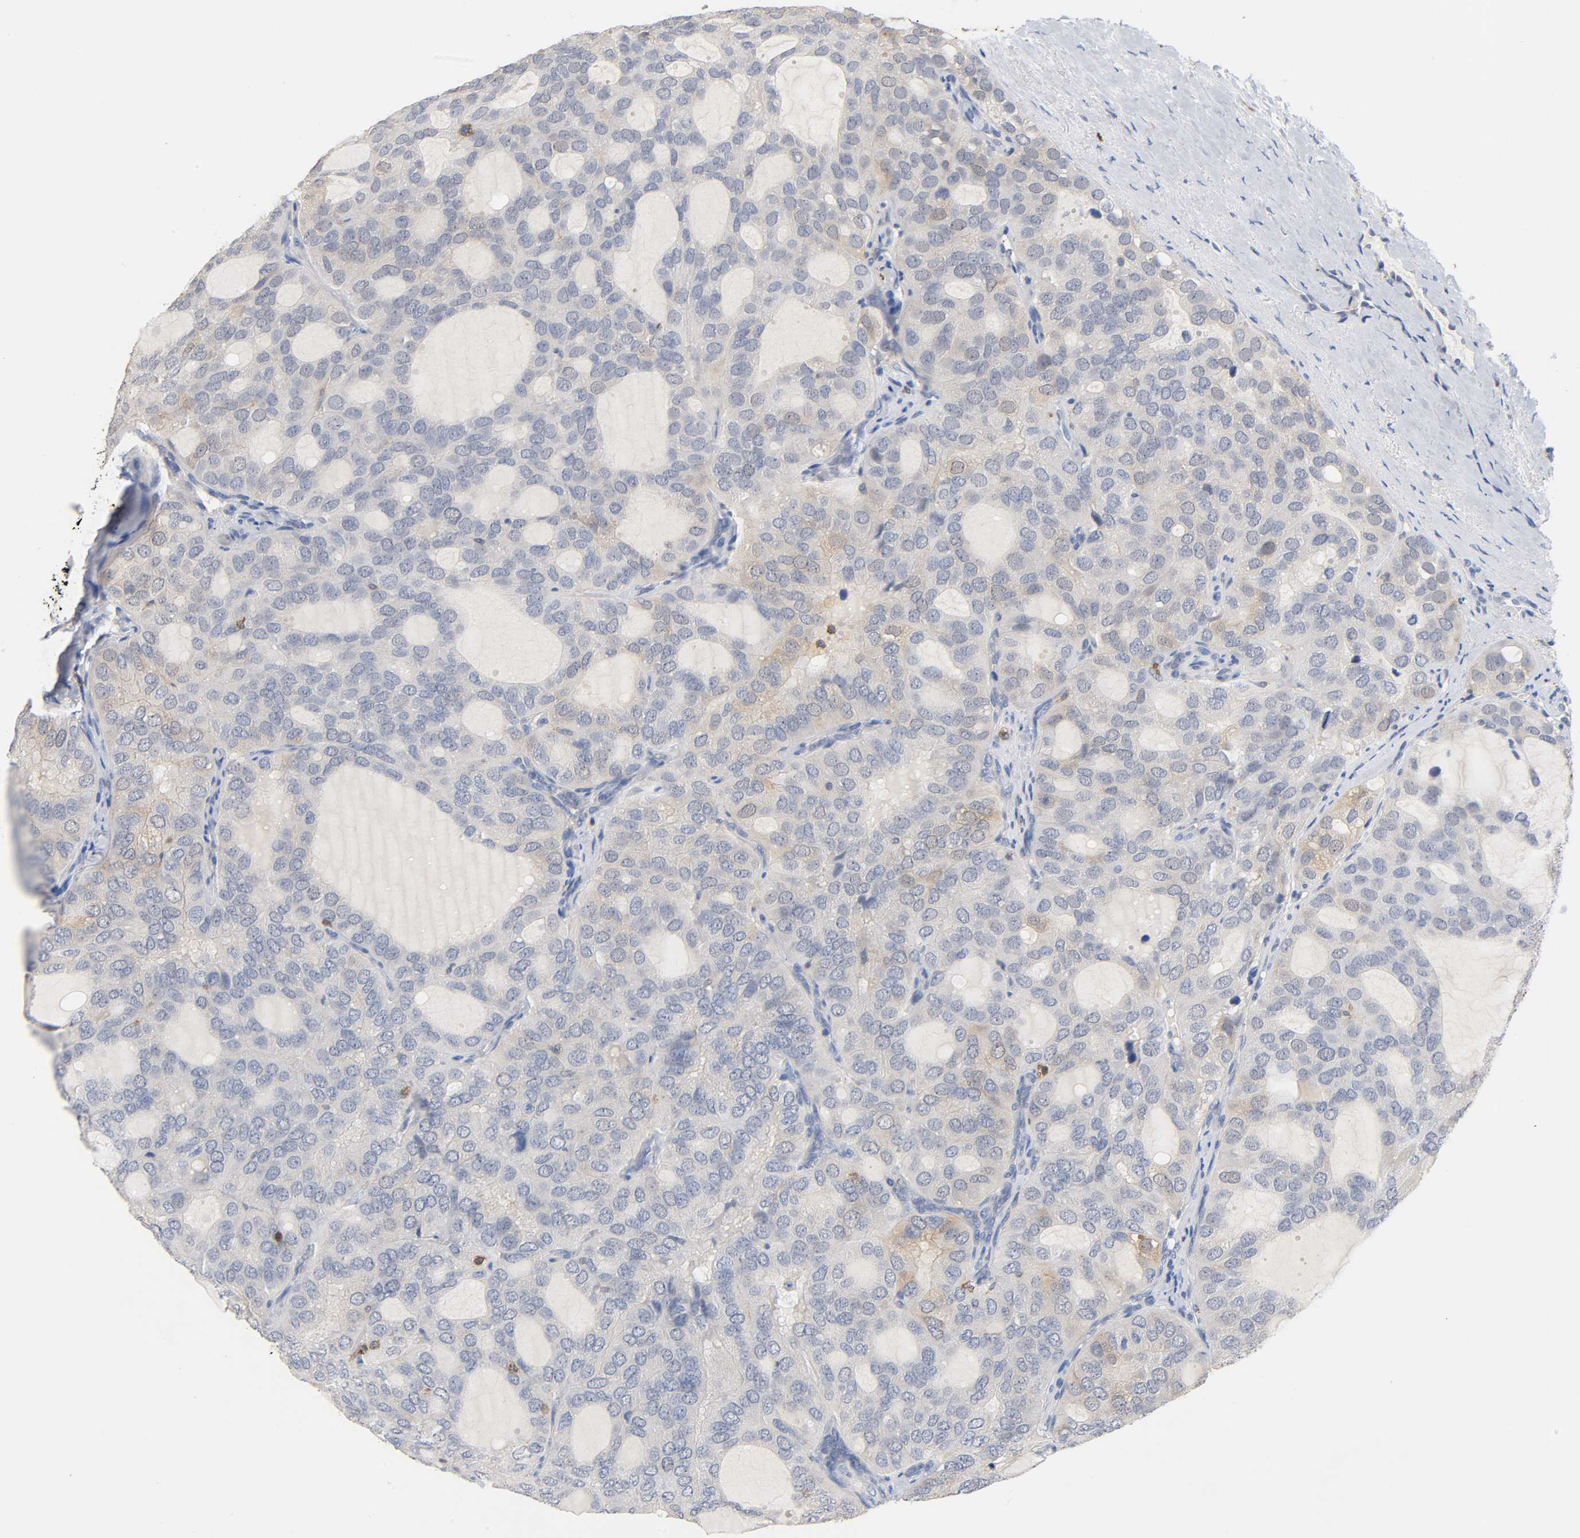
{"staining": {"intensity": "negative", "quantity": "none", "location": "none"}, "tissue": "thyroid cancer", "cell_type": "Tumor cells", "image_type": "cancer", "snomed": [{"axis": "morphology", "description": "Follicular adenoma carcinoma, NOS"}, {"axis": "topography", "description": "Thyroid gland"}], "caption": "An image of human follicular adenoma carcinoma (thyroid) is negative for staining in tumor cells.", "gene": "UCKL1", "patient": {"sex": "male", "age": 75}}